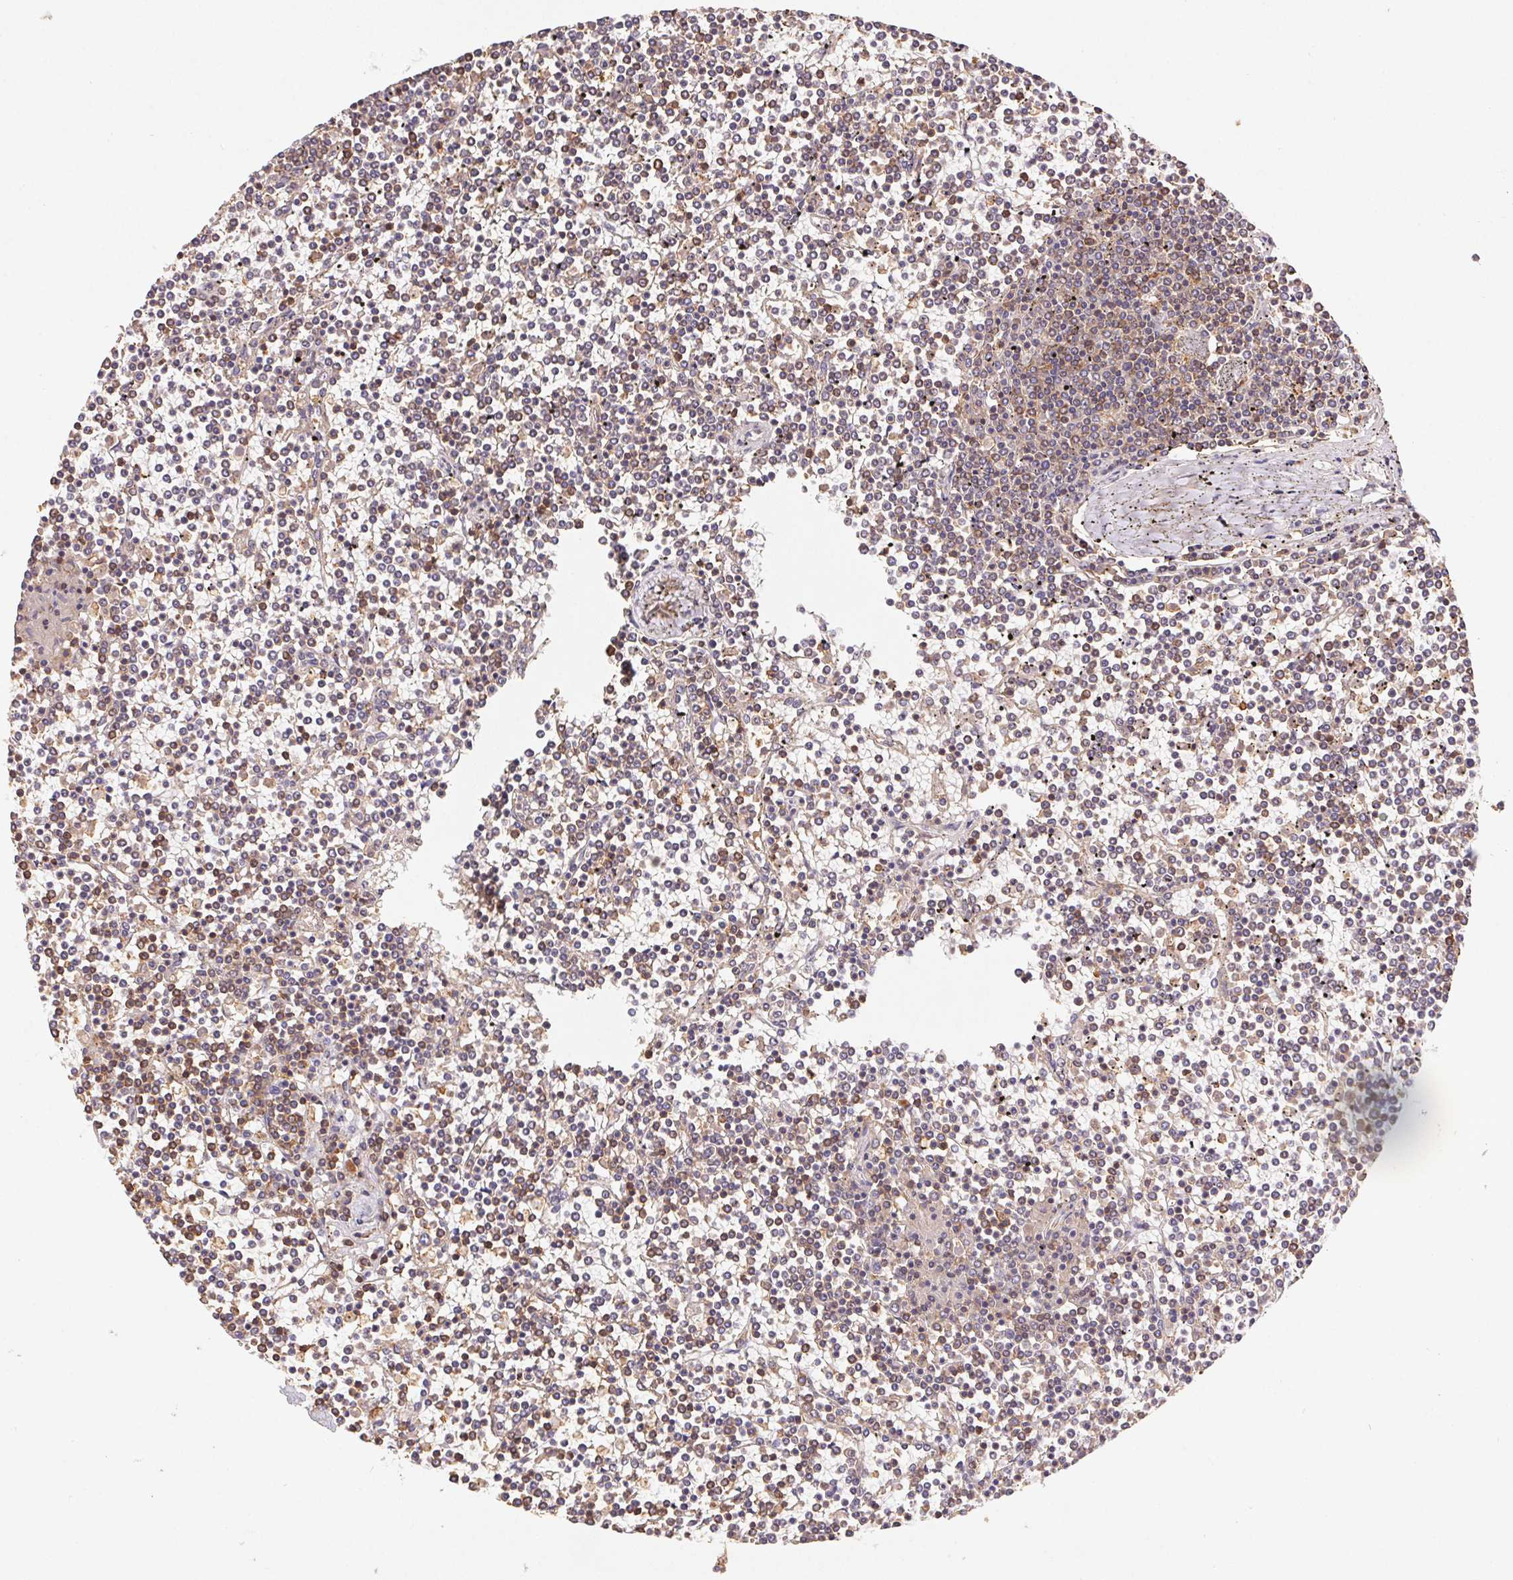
{"staining": {"intensity": "moderate", "quantity": "<25%", "location": "cytoplasmic/membranous"}, "tissue": "lymphoma", "cell_type": "Tumor cells", "image_type": "cancer", "snomed": [{"axis": "morphology", "description": "Malignant lymphoma, non-Hodgkin's type, Low grade"}, {"axis": "topography", "description": "Spleen"}], "caption": "Protein expression analysis of low-grade malignant lymphoma, non-Hodgkin's type reveals moderate cytoplasmic/membranous positivity in about <25% of tumor cells.", "gene": "ATG10", "patient": {"sex": "female", "age": 19}}